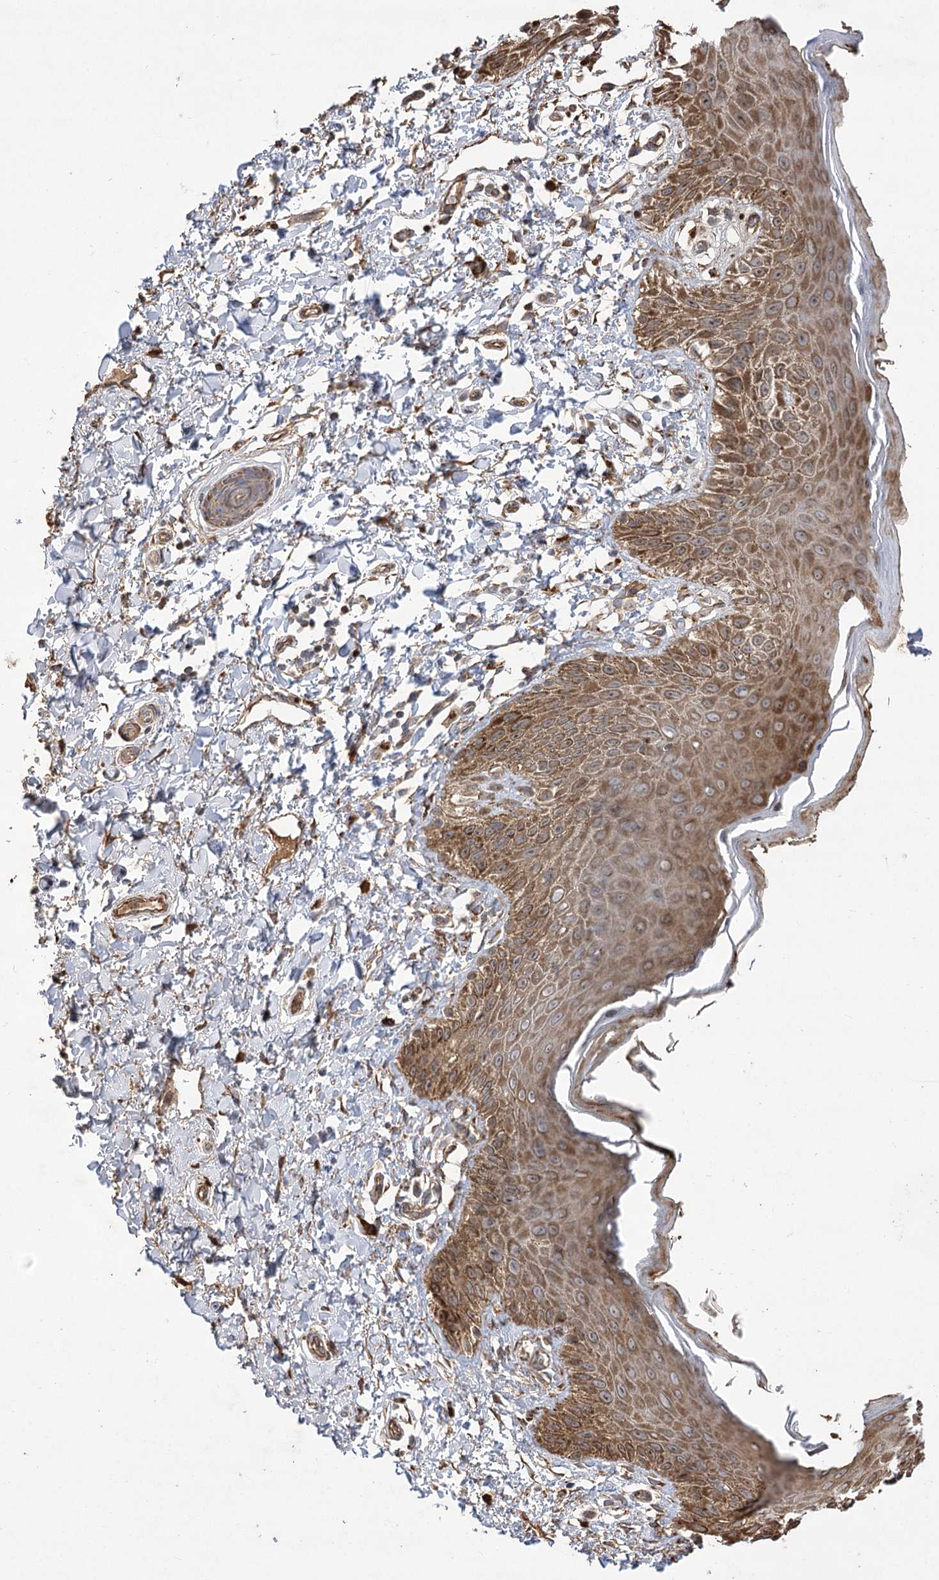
{"staining": {"intensity": "moderate", "quantity": ">75%", "location": "cytoplasmic/membranous"}, "tissue": "skin", "cell_type": "Epidermal cells", "image_type": "normal", "snomed": [{"axis": "morphology", "description": "Normal tissue, NOS"}, {"axis": "topography", "description": "Anal"}], "caption": "DAB (3,3'-diaminobenzidine) immunohistochemical staining of benign skin exhibits moderate cytoplasmic/membranous protein expression in approximately >75% of epidermal cells. The protein of interest is shown in brown color, while the nuclei are stained blue.", "gene": "RNF24", "patient": {"sex": "male", "age": 44}}